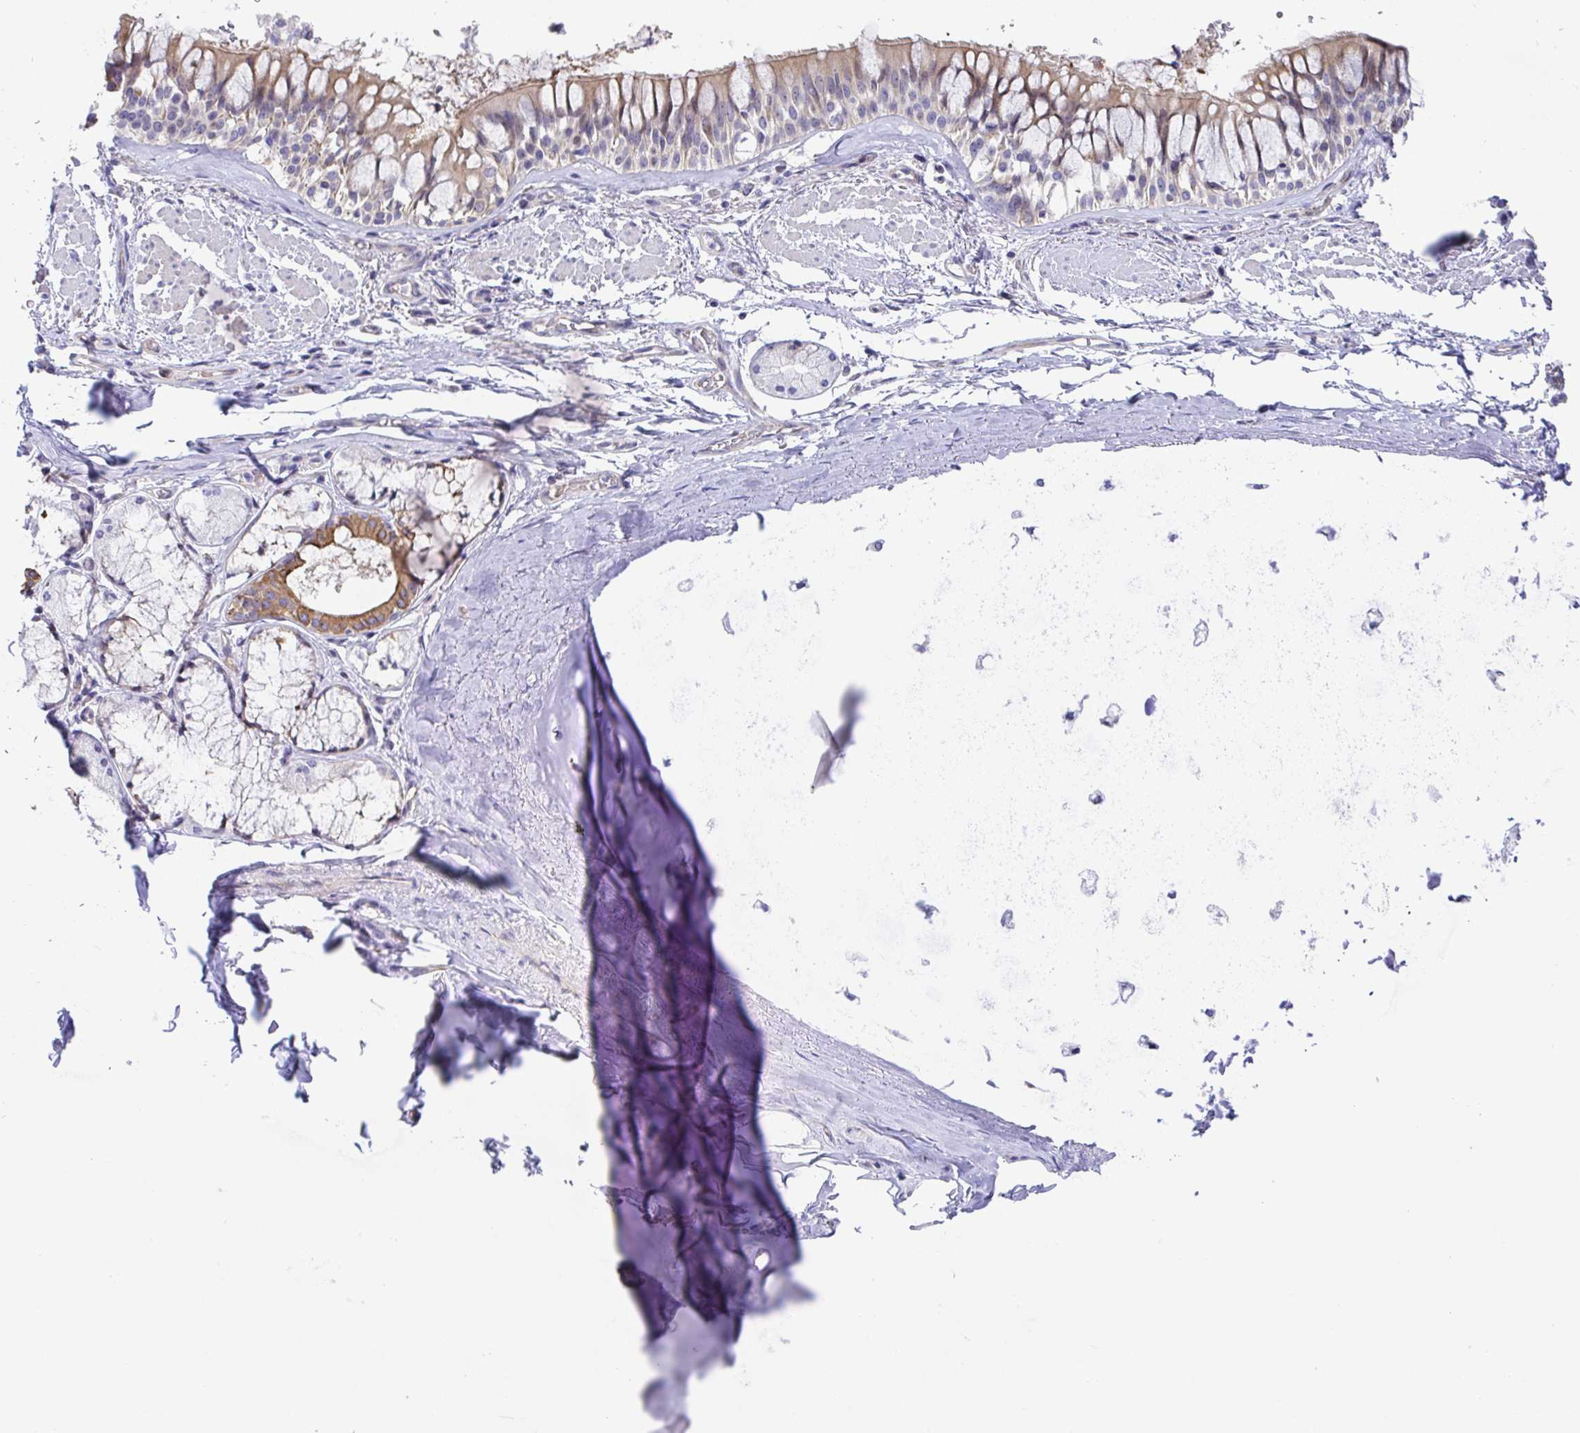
{"staining": {"intensity": "negative", "quantity": "none", "location": "none"}, "tissue": "adipose tissue", "cell_type": "Adipocytes", "image_type": "normal", "snomed": [{"axis": "morphology", "description": "Normal tissue, NOS"}, {"axis": "topography", "description": "Cartilage tissue"}, {"axis": "topography", "description": "Bronchus"}], "caption": "Adipose tissue was stained to show a protein in brown. There is no significant positivity in adipocytes.", "gene": "TIMELESS", "patient": {"sex": "male", "age": 64}}